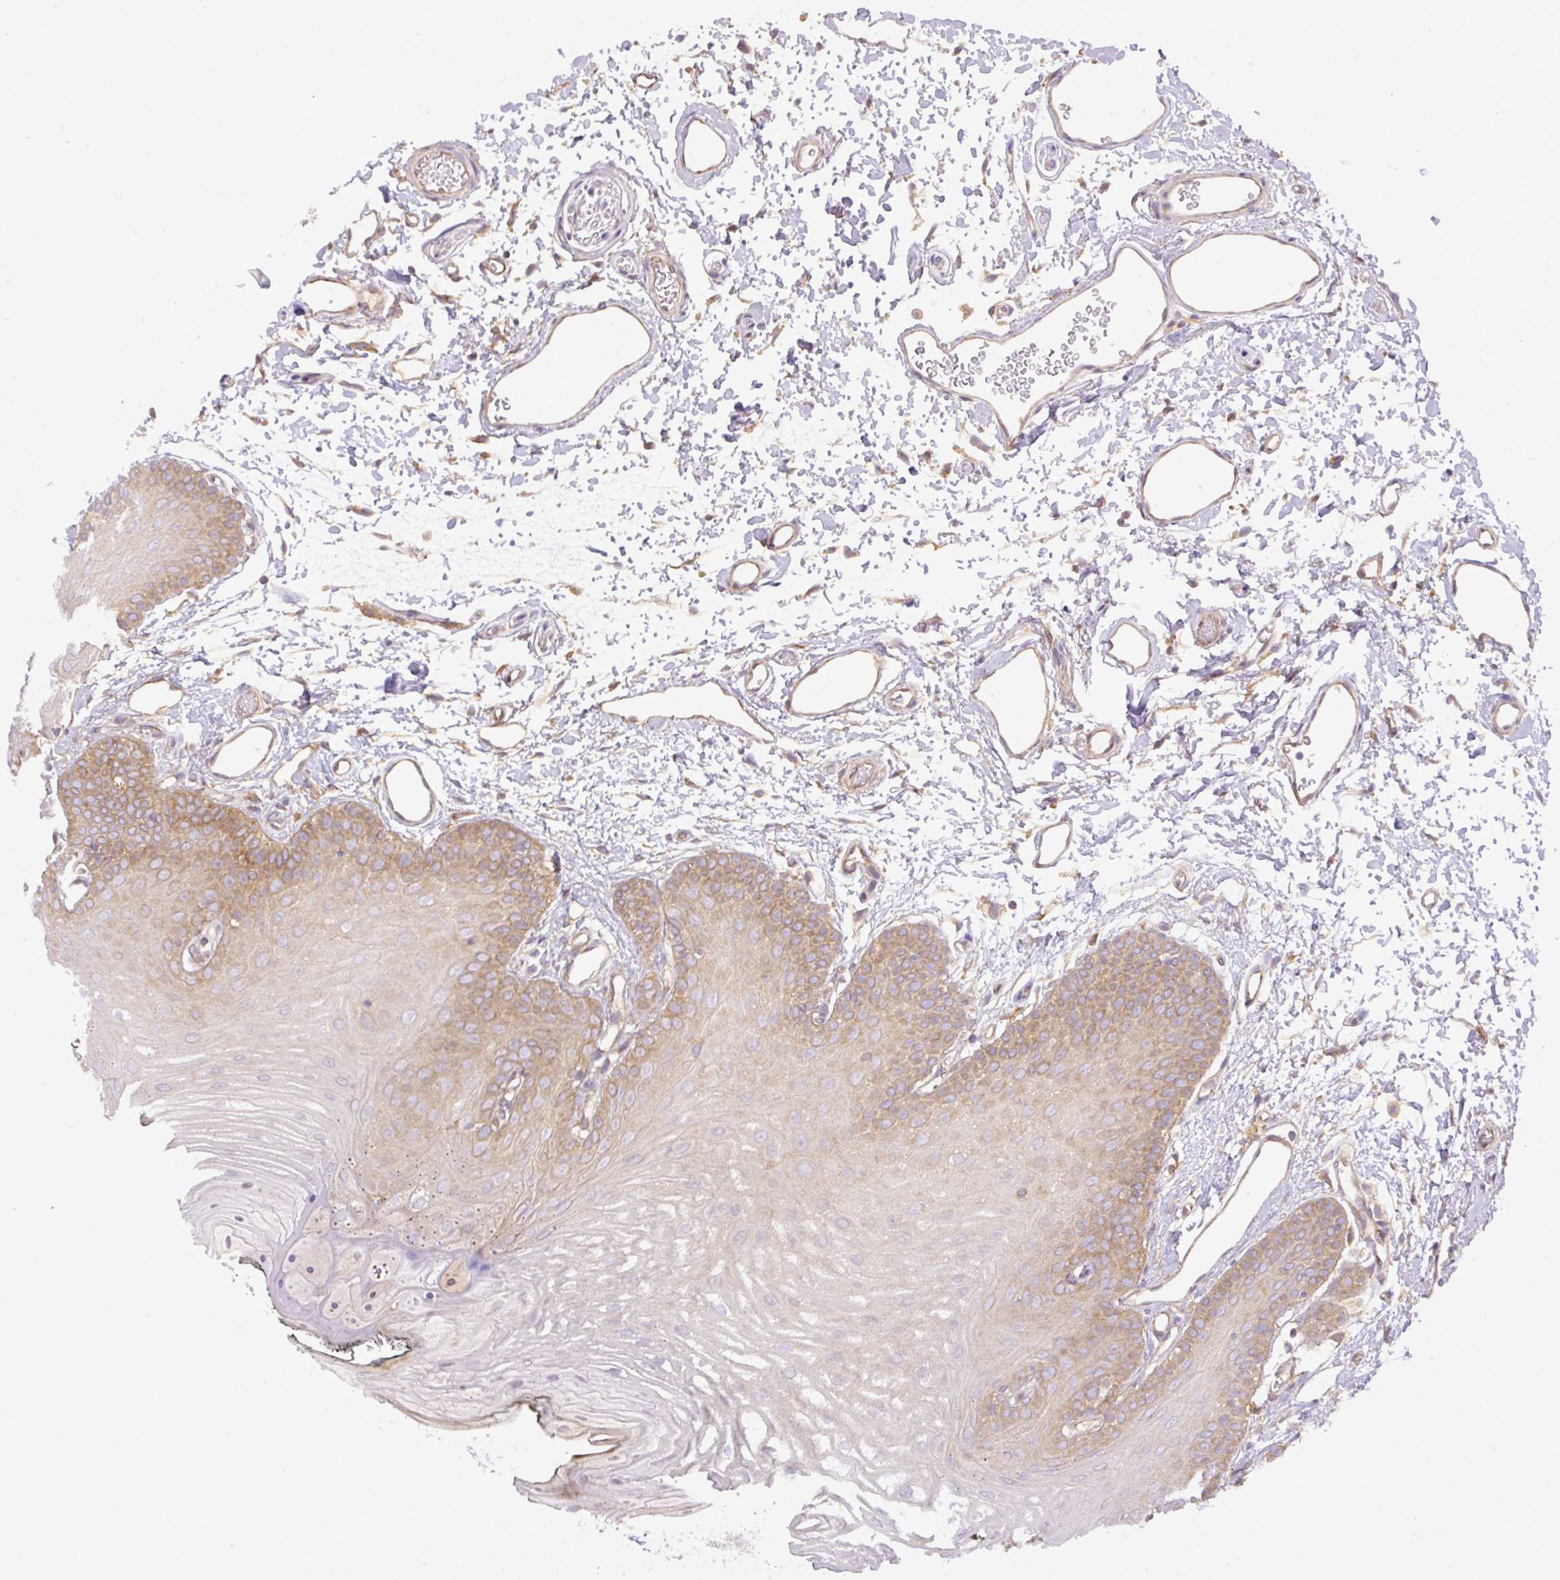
{"staining": {"intensity": "moderate", "quantity": ">75%", "location": "cytoplasmic/membranous"}, "tissue": "oral mucosa", "cell_type": "Squamous epithelial cells", "image_type": "normal", "snomed": [{"axis": "morphology", "description": "Normal tissue, NOS"}, {"axis": "morphology", "description": "Squamous cell carcinoma, NOS"}, {"axis": "topography", "description": "Oral tissue"}, {"axis": "topography", "description": "Head-Neck"}], "caption": "High-power microscopy captured an immunohistochemistry photomicrograph of unremarkable oral mucosa, revealing moderate cytoplasmic/membranous positivity in about >75% of squamous epithelial cells.", "gene": "DAPK1", "patient": {"sex": "female", "age": 81}}